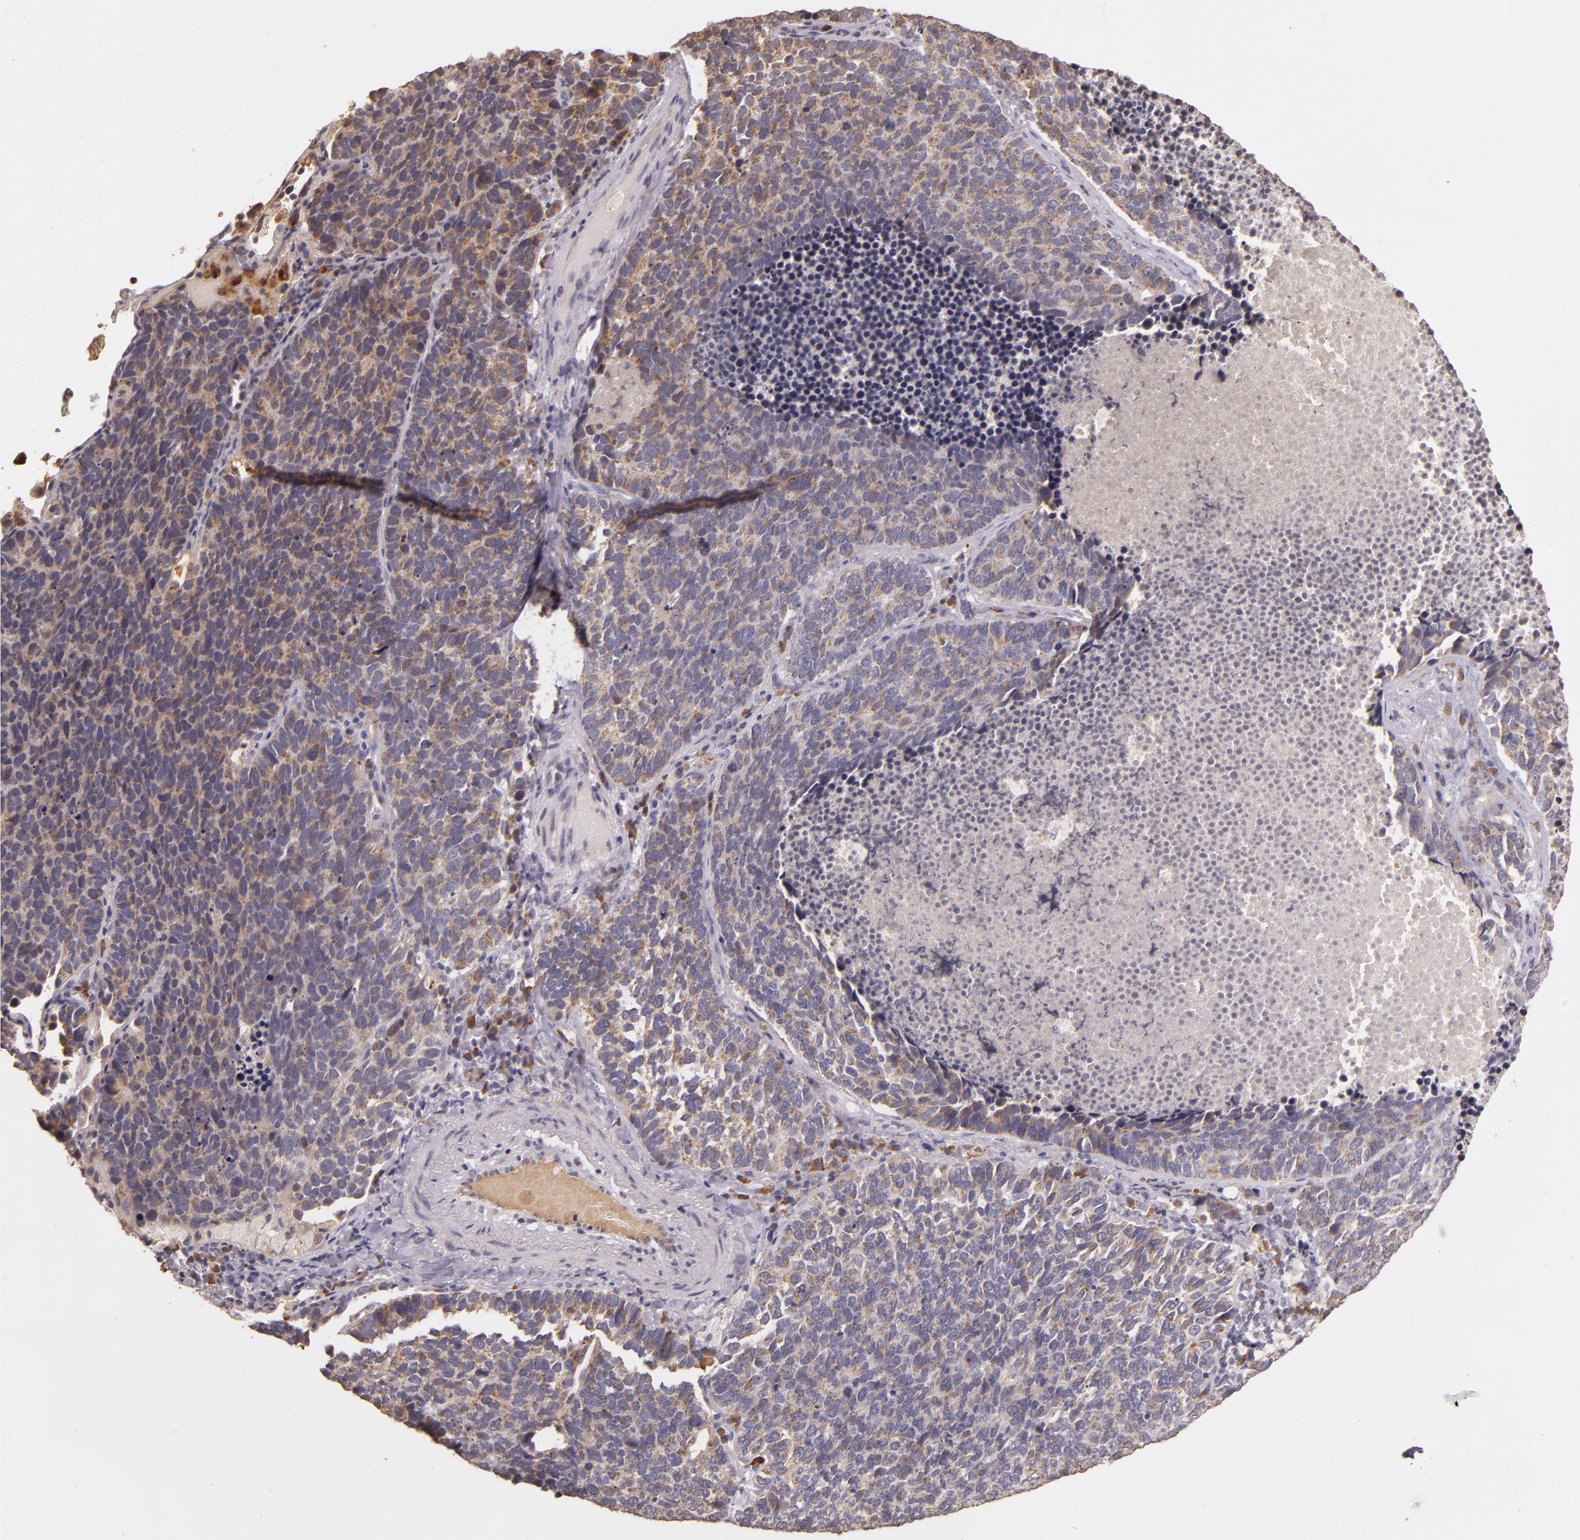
{"staining": {"intensity": "weak", "quantity": "25%-75%", "location": "cytoplasmic/membranous"}, "tissue": "lung cancer", "cell_type": "Tumor cells", "image_type": "cancer", "snomed": [{"axis": "morphology", "description": "Neoplasm, malignant, NOS"}, {"axis": "topography", "description": "Lung"}], "caption": "The immunohistochemical stain shows weak cytoplasmic/membranous staining in tumor cells of lung cancer (malignant neoplasm) tissue.", "gene": "ABL1", "patient": {"sex": "female", "age": 75}}